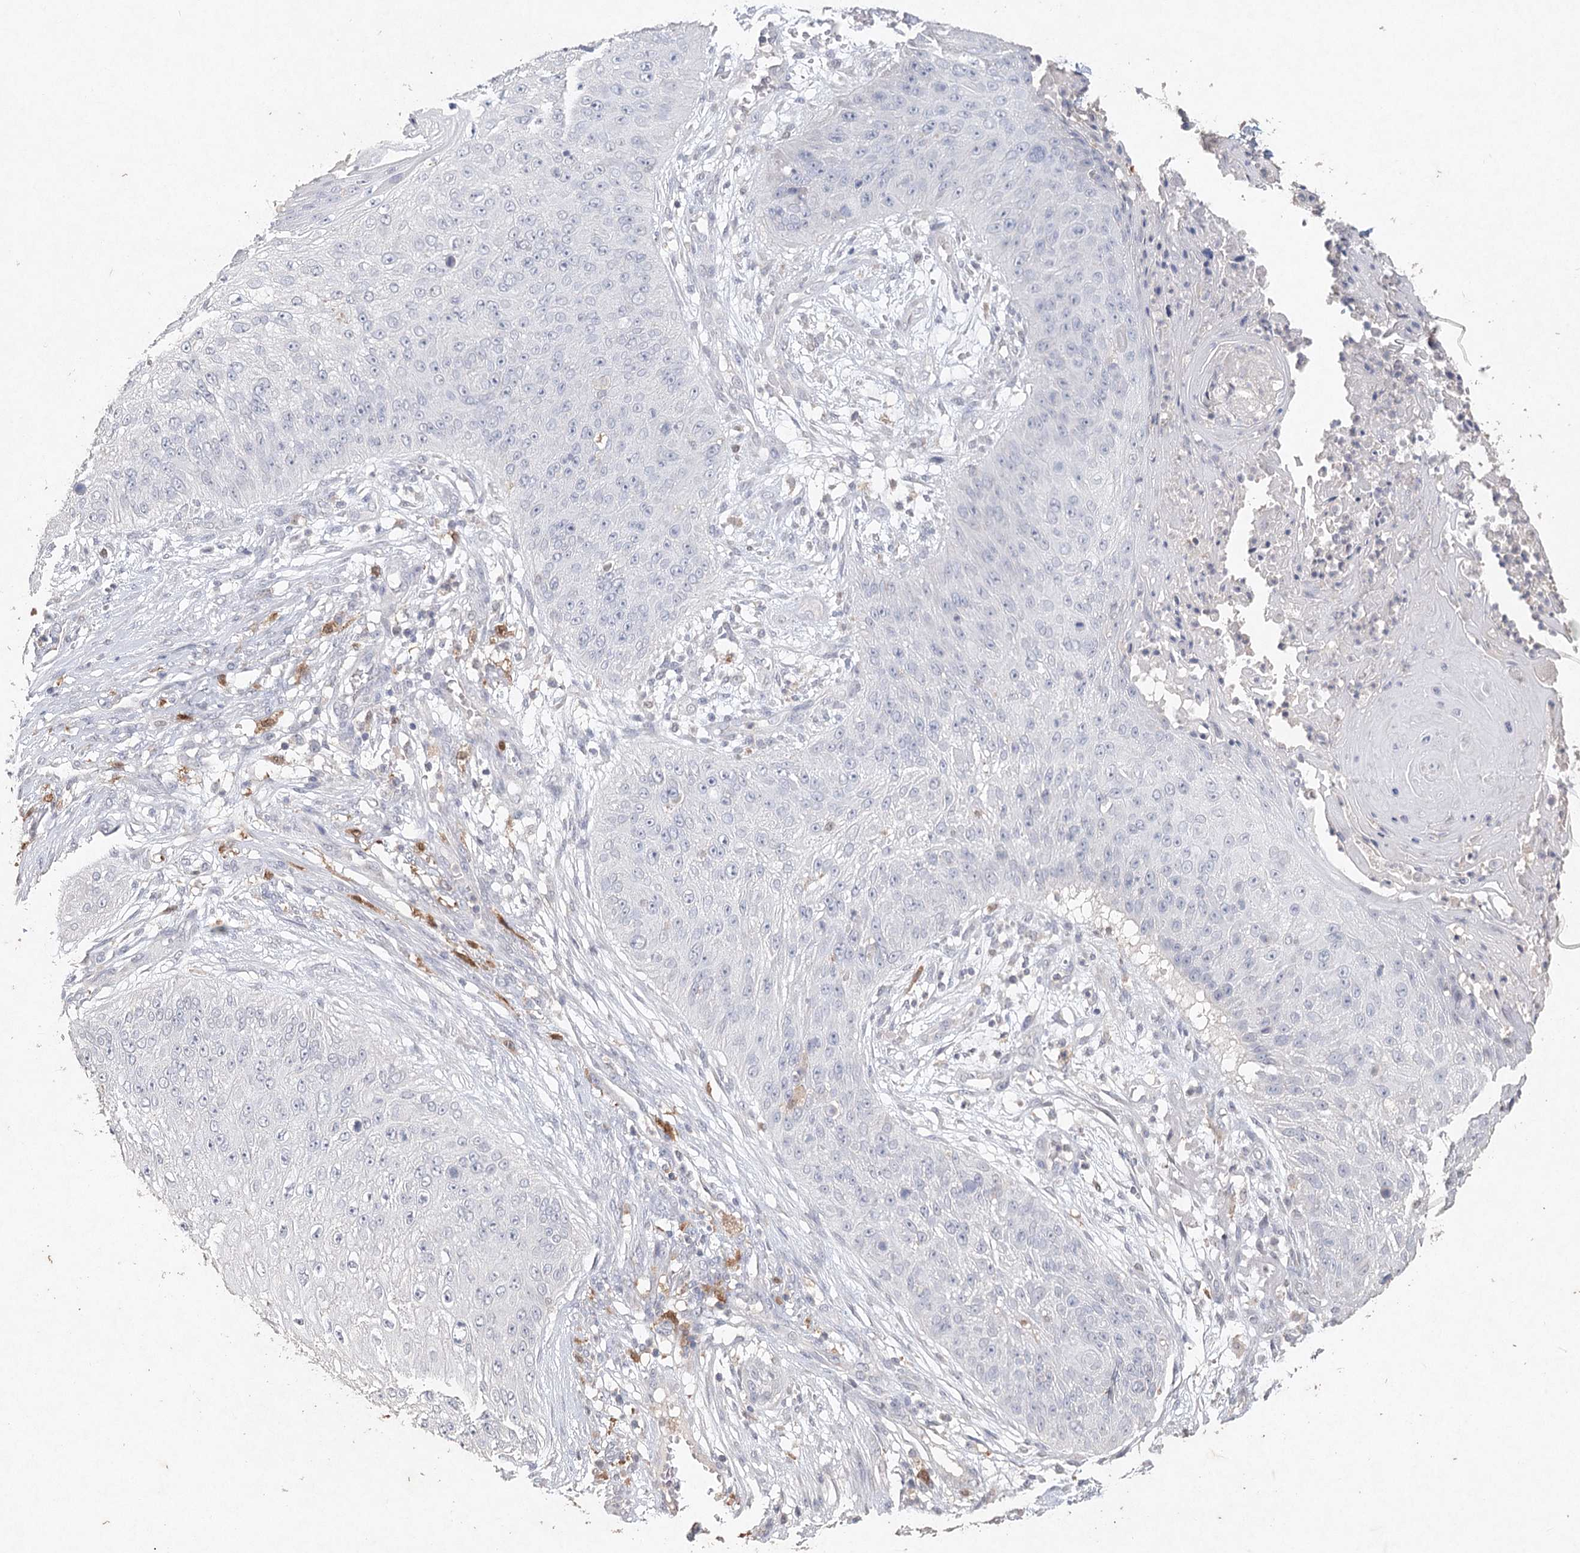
{"staining": {"intensity": "negative", "quantity": "none", "location": "none"}, "tissue": "skin cancer", "cell_type": "Tumor cells", "image_type": "cancer", "snomed": [{"axis": "morphology", "description": "Squamous cell carcinoma, NOS"}, {"axis": "topography", "description": "Skin"}], "caption": "Tumor cells show no significant staining in skin squamous cell carcinoma.", "gene": "ARSI", "patient": {"sex": "female", "age": 80}}